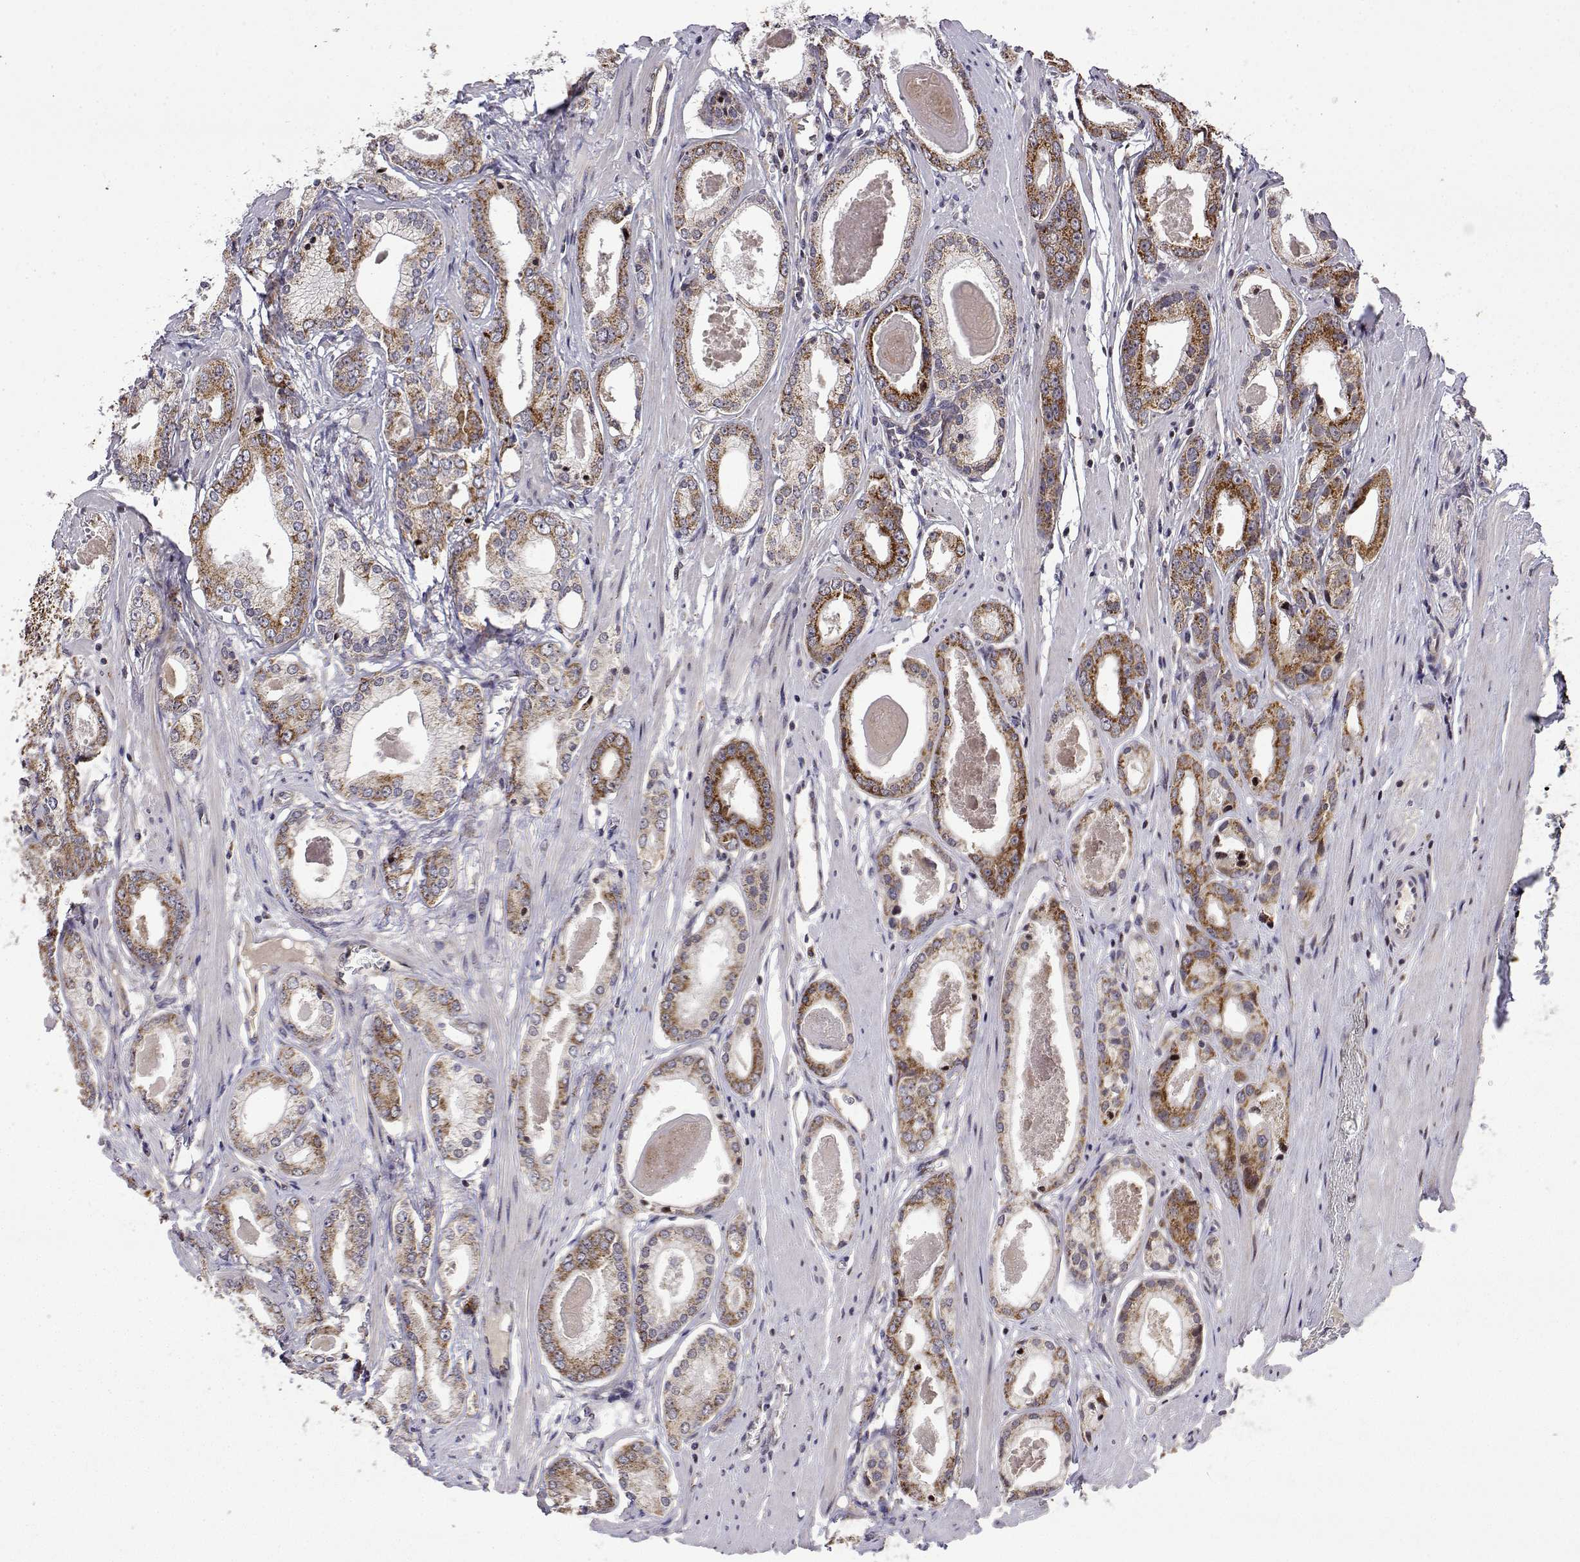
{"staining": {"intensity": "moderate", "quantity": ">75%", "location": "cytoplasmic/membranous"}, "tissue": "prostate cancer", "cell_type": "Tumor cells", "image_type": "cancer", "snomed": [{"axis": "morphology", "description": "Adenocarcinoma, NOS"}, {"axis": "morphology", "description": "Adenocarcinoma, Low grade"}, {"axis": "topography", "description": "Prostate"}], "caption": "High-power microscopy captured an IHC micrograph of adenocarcinoma (low-grade) (prostate), revealing moderate cytoplasmic/membranous staining in about >75% of tumor cells. (IHC, brightfield microscopy, high magnification).", "gene": "GADD45GIP1", "patient": {"sex": "male", "age": 64}}